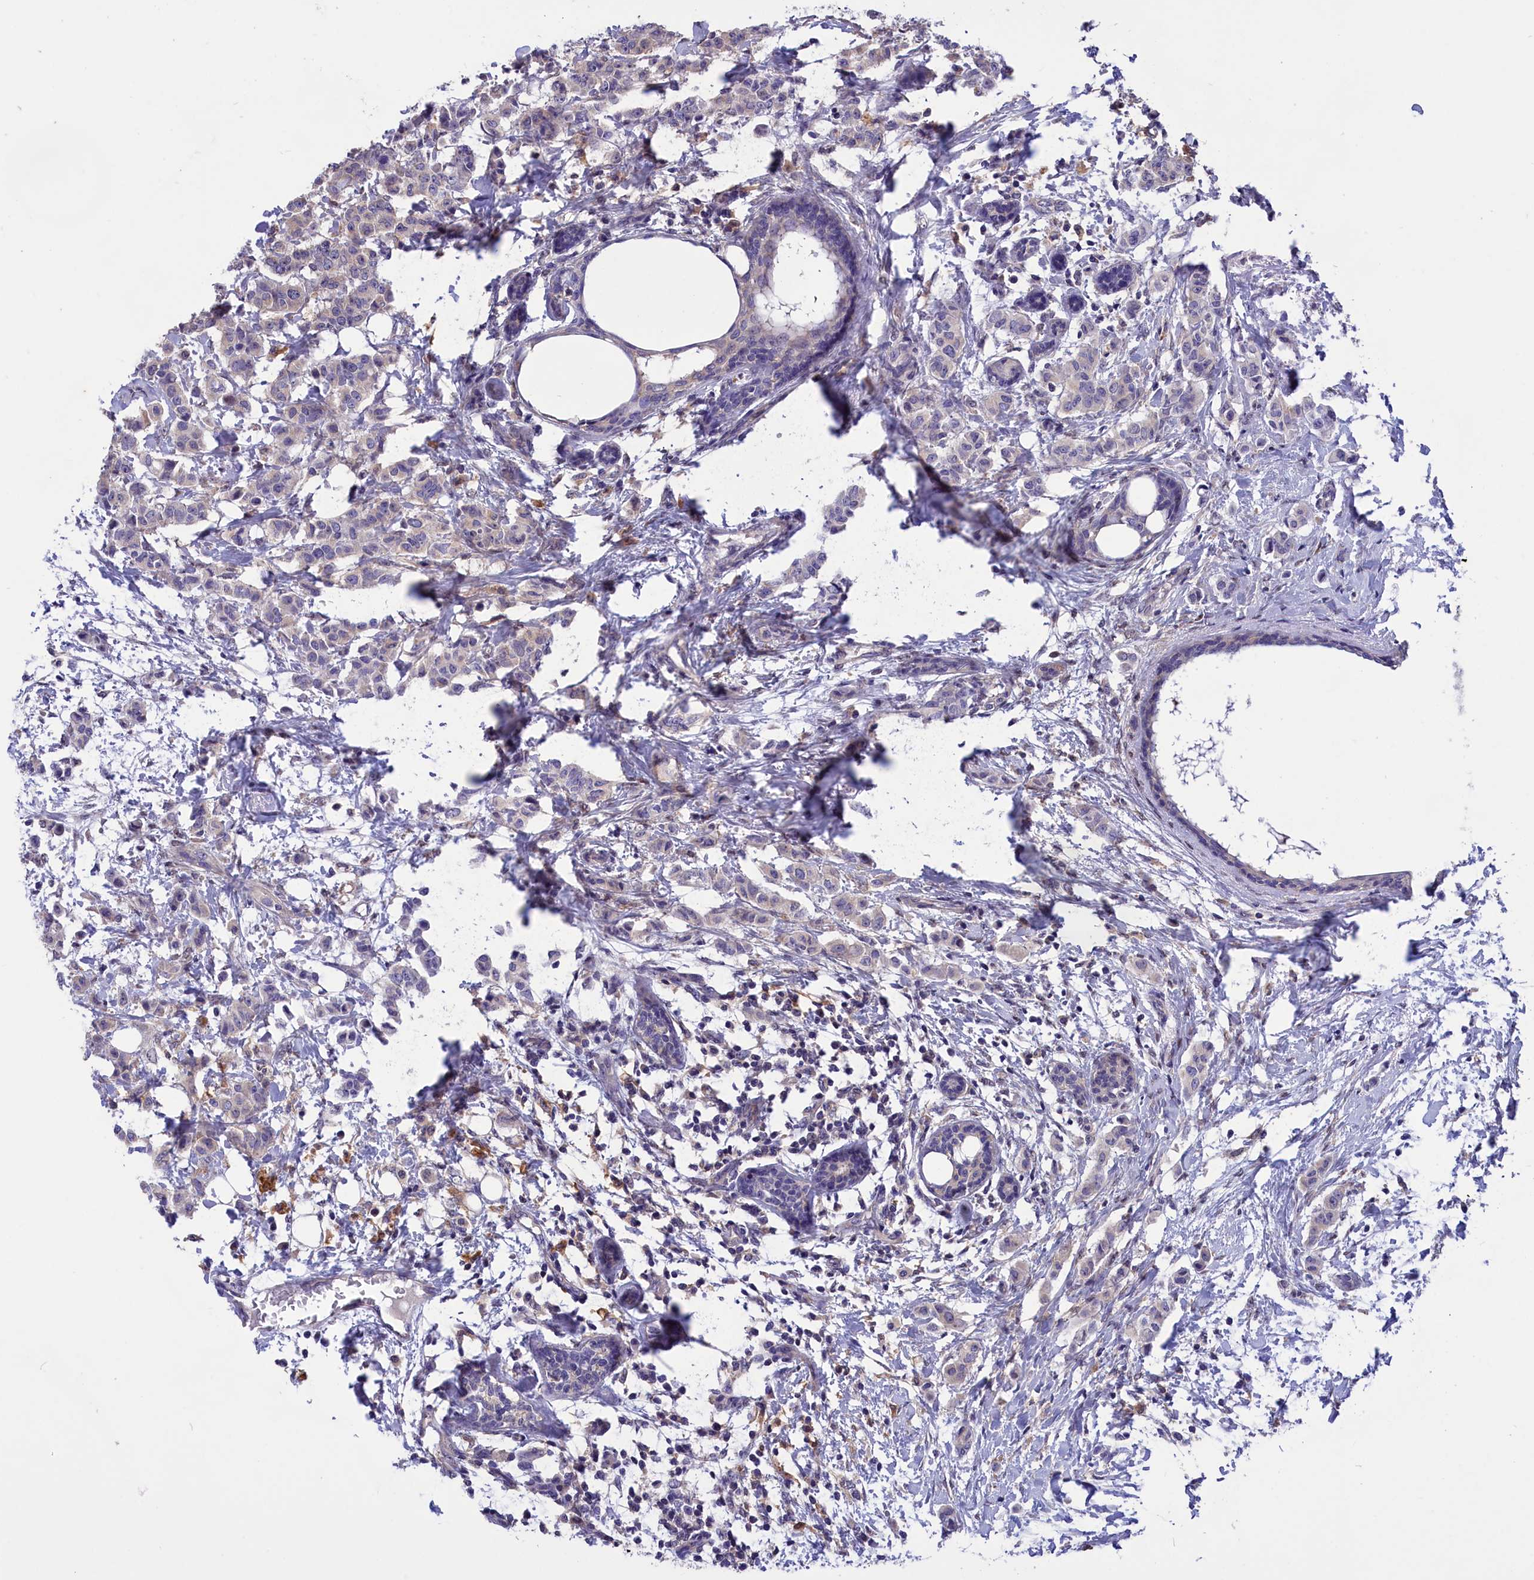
{"staining": {"intensity": "negative", "quantity": "none", "location": "none"}, "tissue": "breast cancer", "cell_type": "Tumor cells", "image_type": "cancer", "snomed": [{"axis": "morphology", "description": "Duct carcinoma"}, {"axis": "topography", "description": "Breast"}], "caption": "DAB immunohistochemical staining of human breast cancer (infiltrating ductal carcinoma) exhibits no significant staining in tumor cells.", "gene": "AMDHD2", "patient": {"sex": "female", "age": 40}}